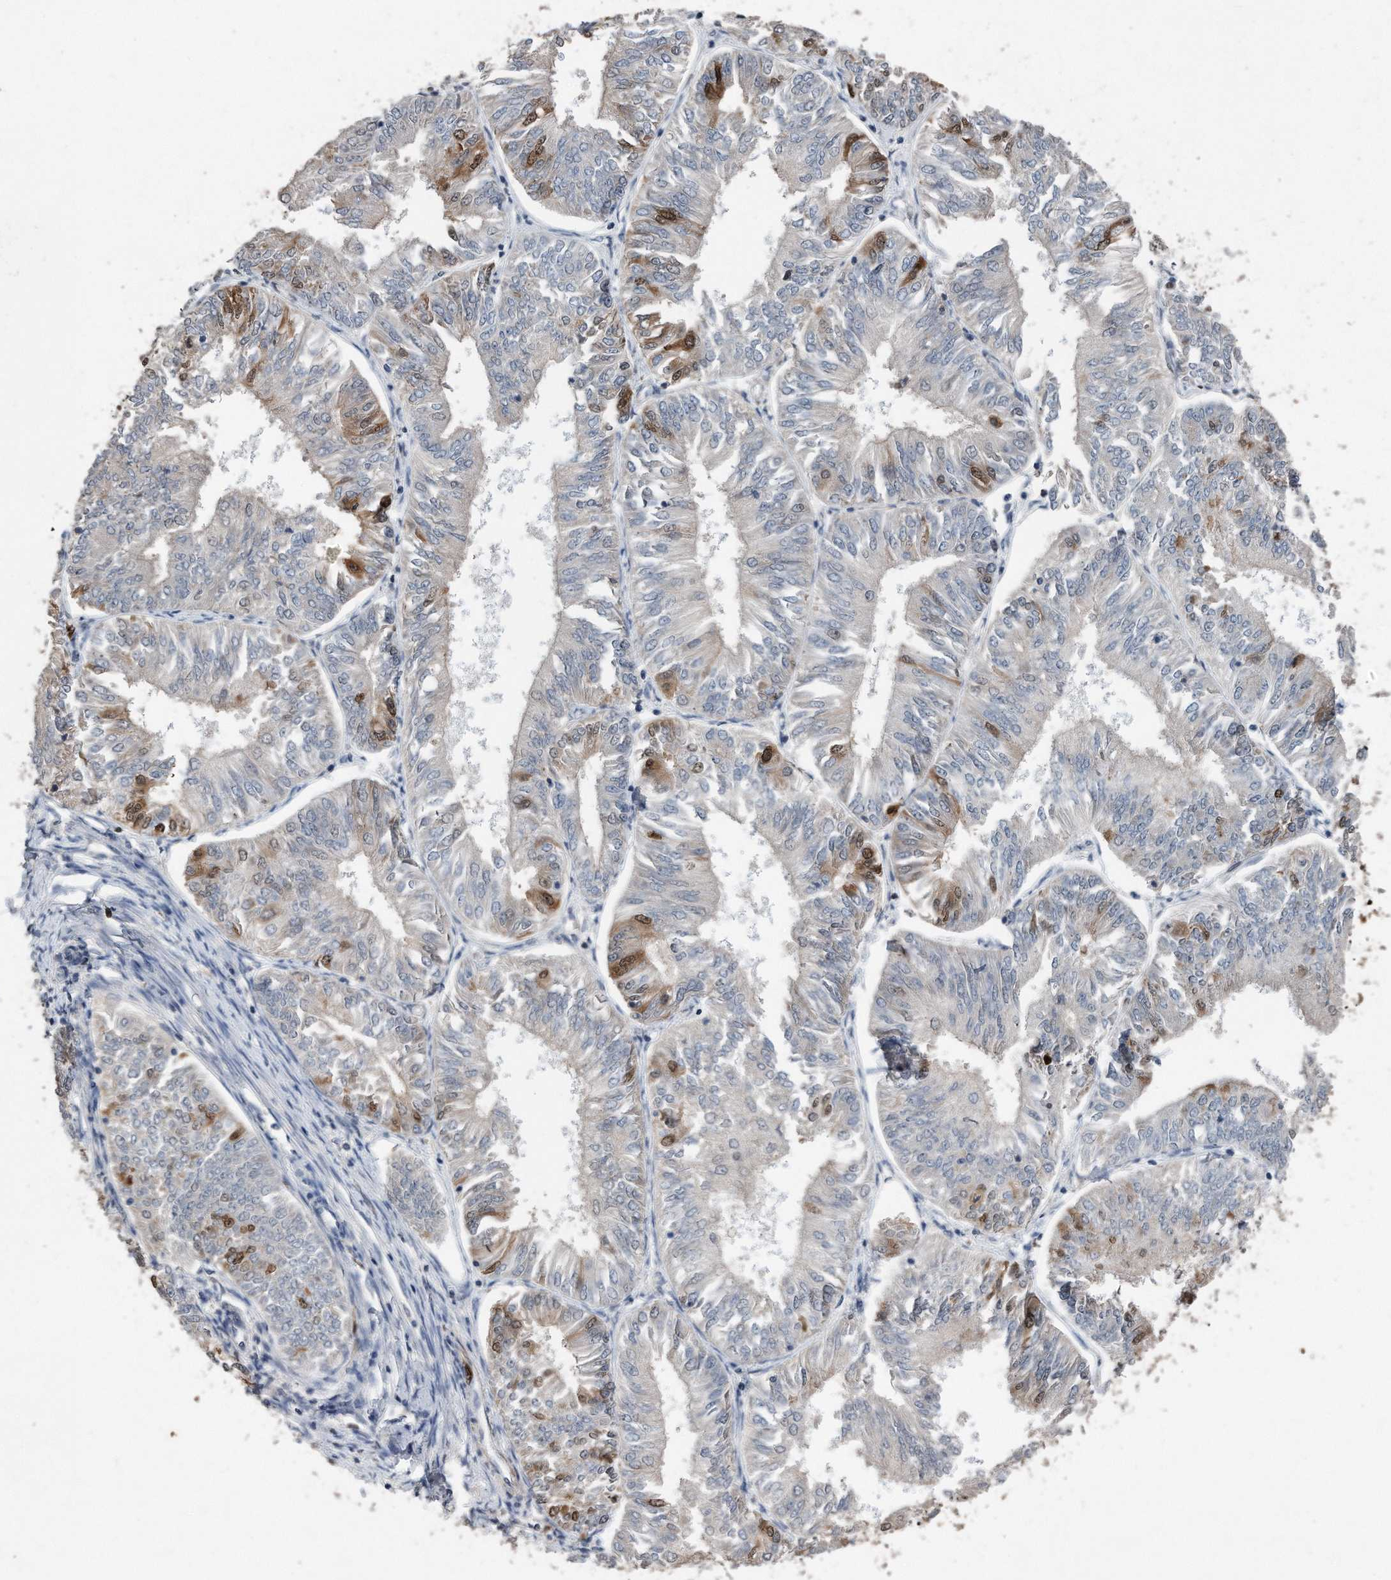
{"staining": {"intensity": "moderate", "quantity": "<25%", "location": "cytoplasmic/membranous,nuclear"}, "tissue": "endometrial cancer", "cell_type": "Tumor cells", "image_type": "cancer", "snomed": [{"axis": "morphology", "description": "Adenocarcinoma, NOS"}, {"axis": "topography", "description": "Endometrium"}], "caption": "Immunohistochemical staining of endometrial cancer (adenocarcinoma) demonstrates low levels of moderate cytoplasmic/membranous and nuclear protein positivity in approximately <25% of tumor cells.", "gene": "PCNA", "patient": {"sex": "female", "age": 58}}